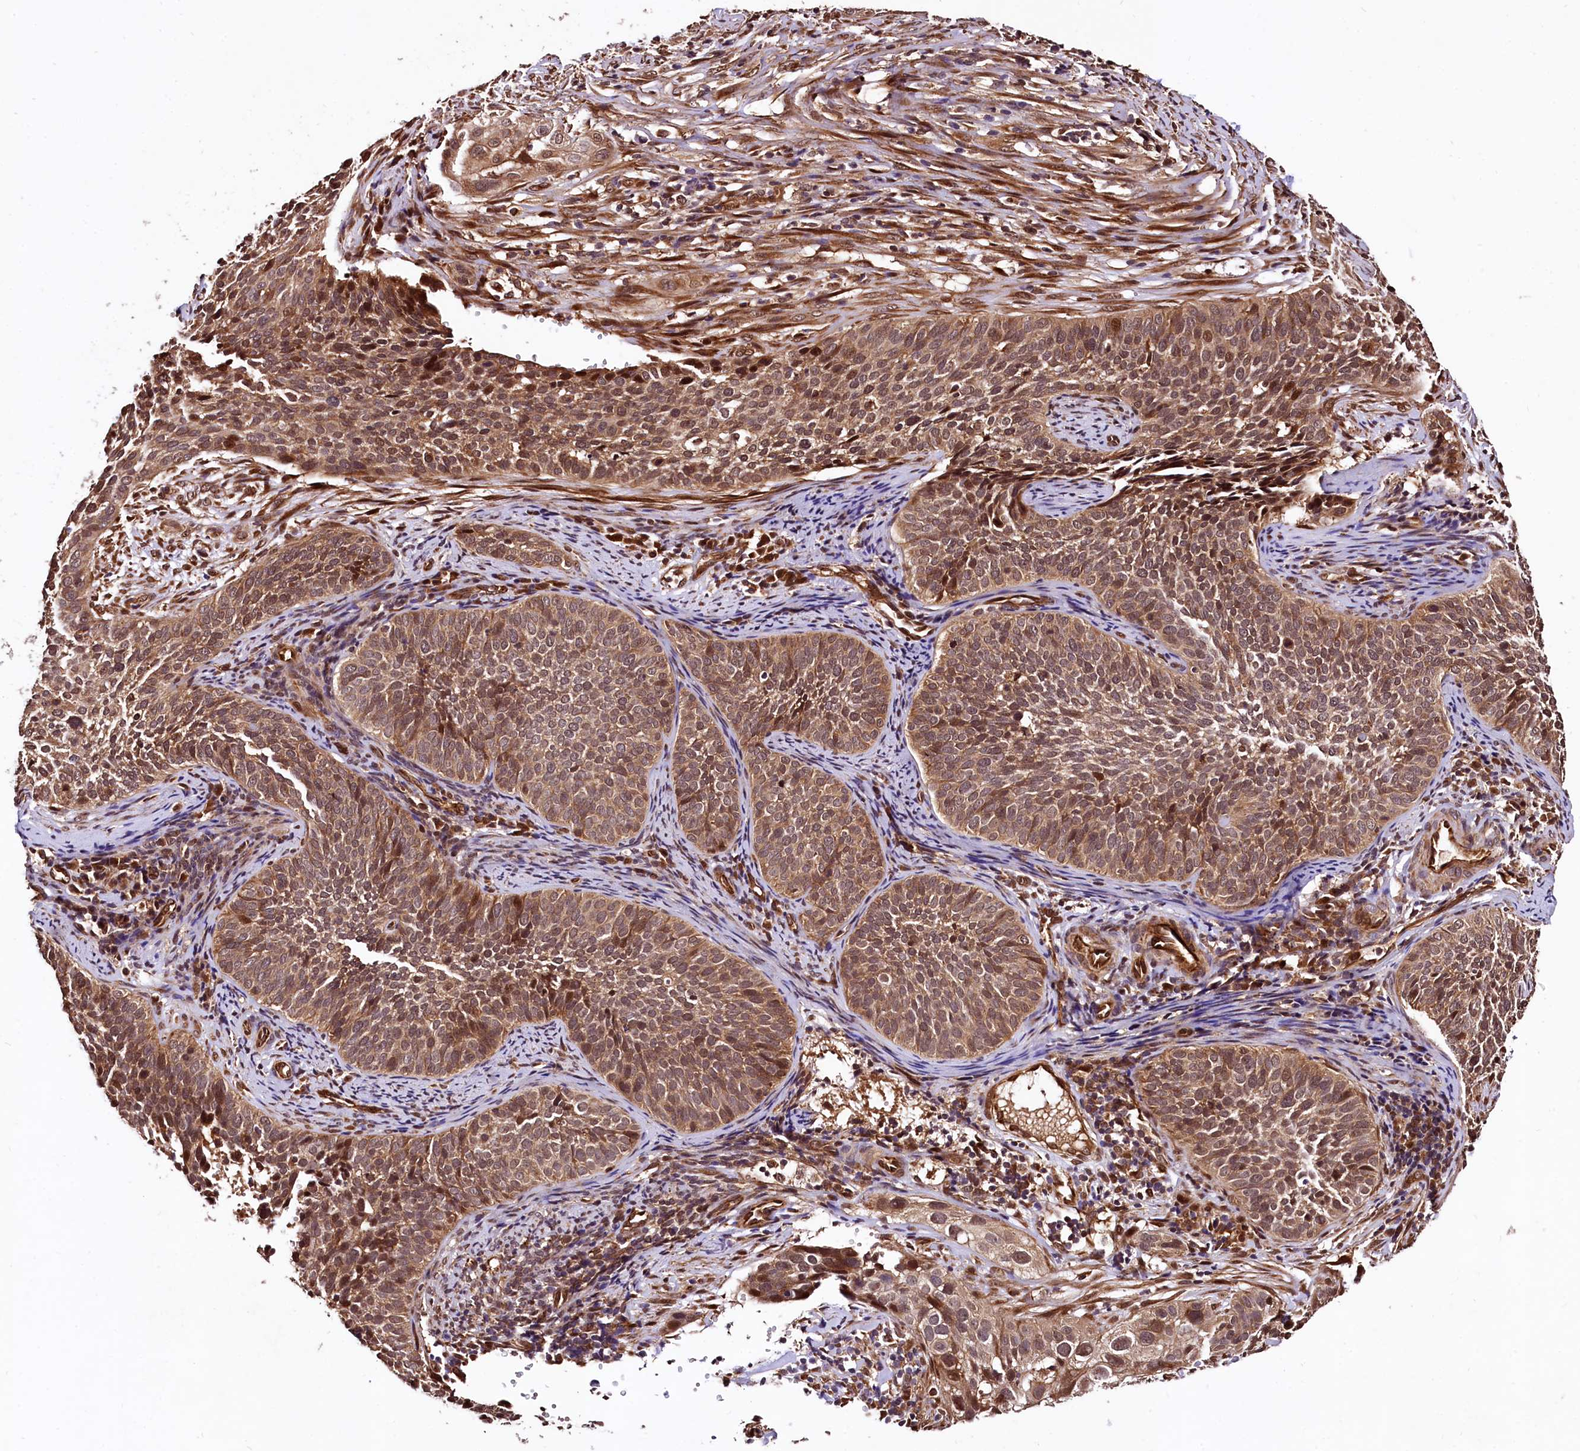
{"staining": {"intensity": "moderate", "quantity": ">75%", "location": "cytoplasmic/membranous,nuclear"}, "tissue": "cervical cancer", "cell_type": "Tumor cells", "image_type": "cancer", "snomed": [{"axis": "morphology", "description": "Squamous cell carcinoma, NOS"}, {"axis": "topography", "description": "Cervix"}], "caption": "Human squamous cell carcinoma (cervical) stained with a protein marker exhibits moderate staining in tumor cells.", "gene": "TBCEL", "patient": {"sex": "female", "age": 34}}